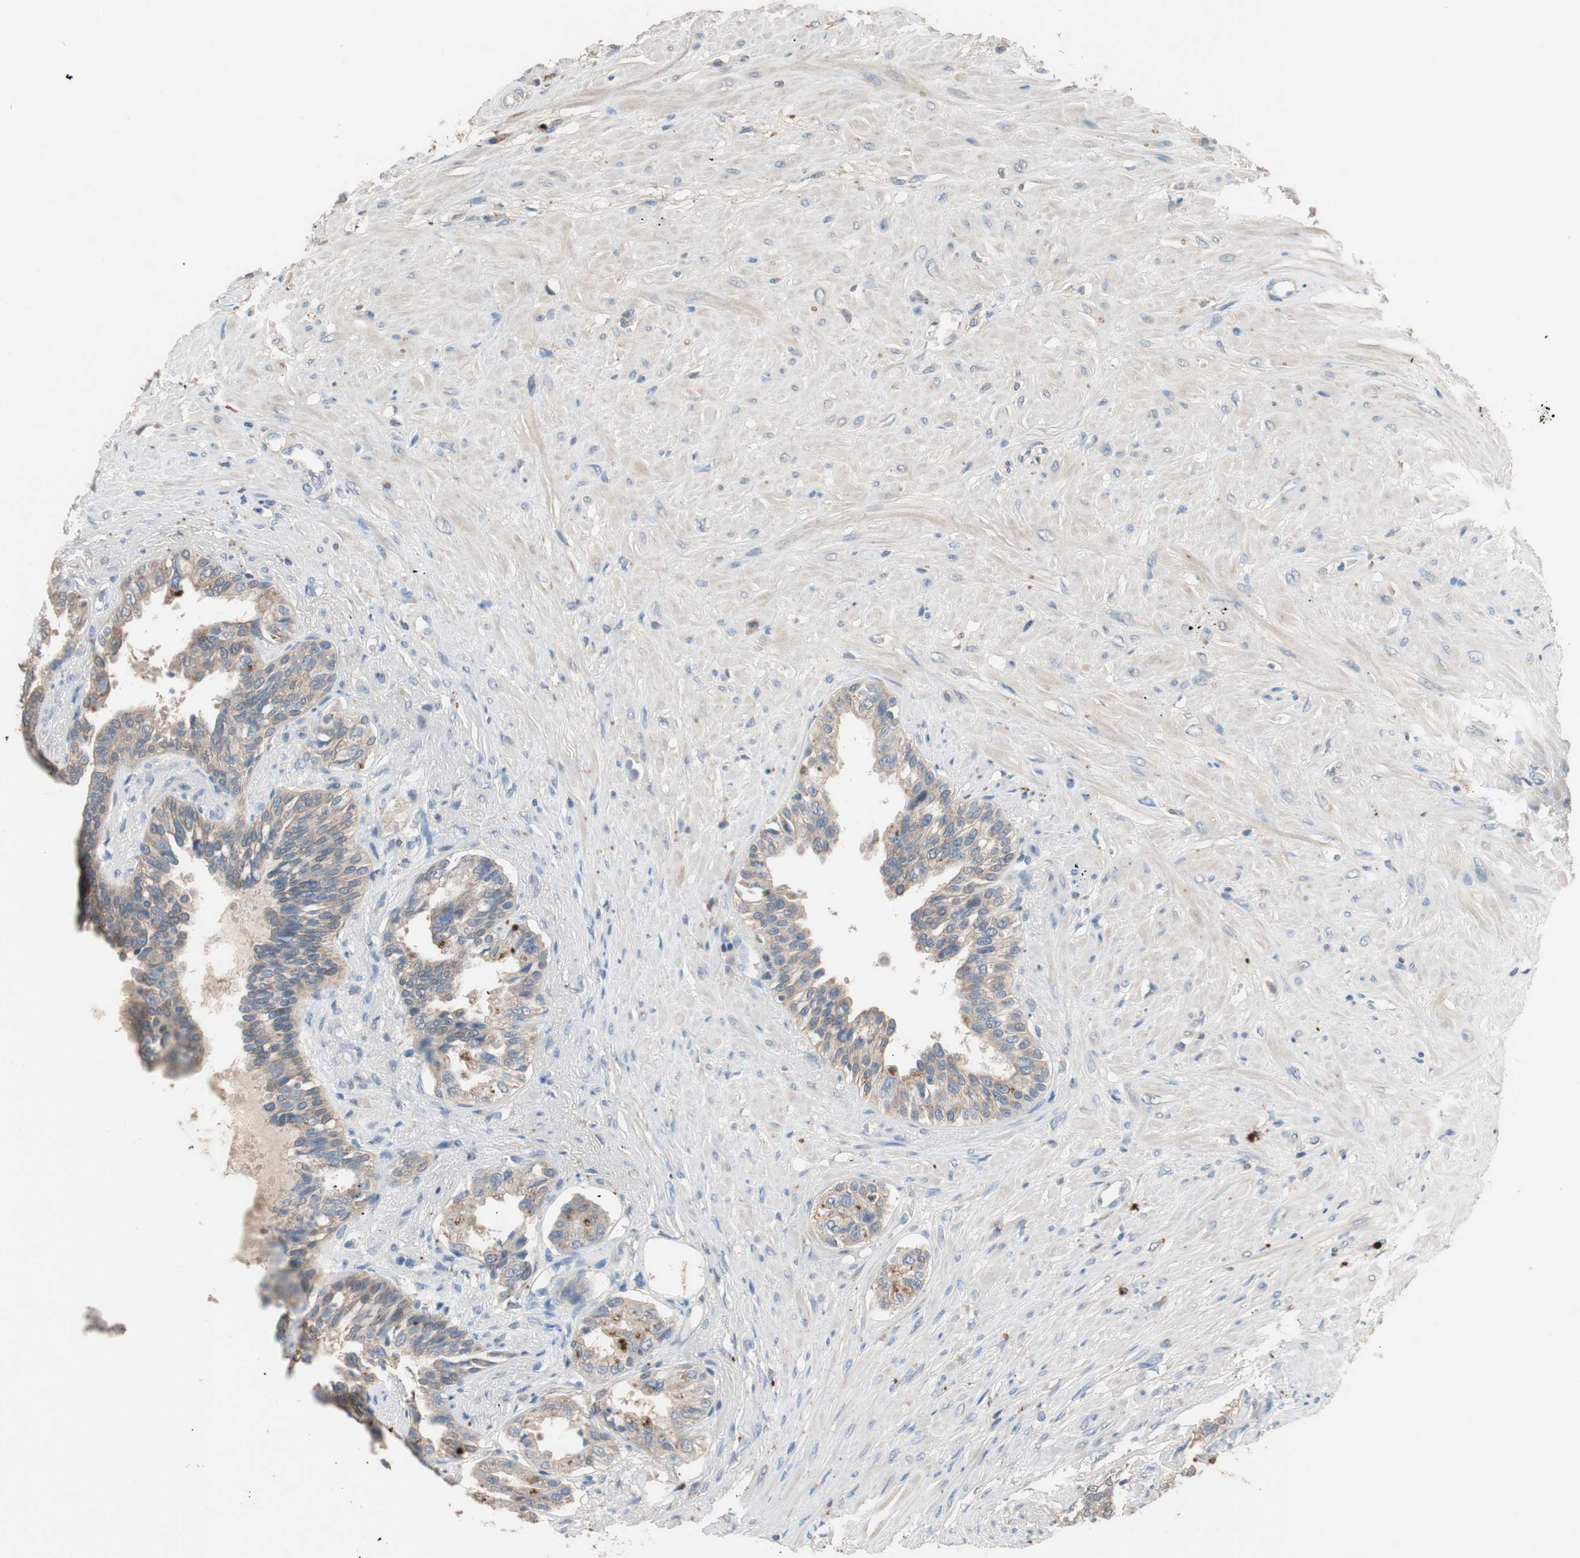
{"staining": {"intensity": "weak", "quantity": "25%-75%", "location": "cytoplasmic/membranous"}, "tissue": "seminal vesicle", "cell_type": "Glandular cells", "image_type": "normal", "snomed": [{"axis": "morphology", "description": "Normal tissue, NOS"}, {"axis": "topography", "description": "Seminal veicle"}], "caption": "Approximately 25%-75% of glandular cells in benign human seminal vesicle exhibit weak cytoplasmic/membranous protein positivity as visualized by brown immunohistochemical staining.", "gene": "ADAP1", "patient": {"sex": "male", "age": 61}}